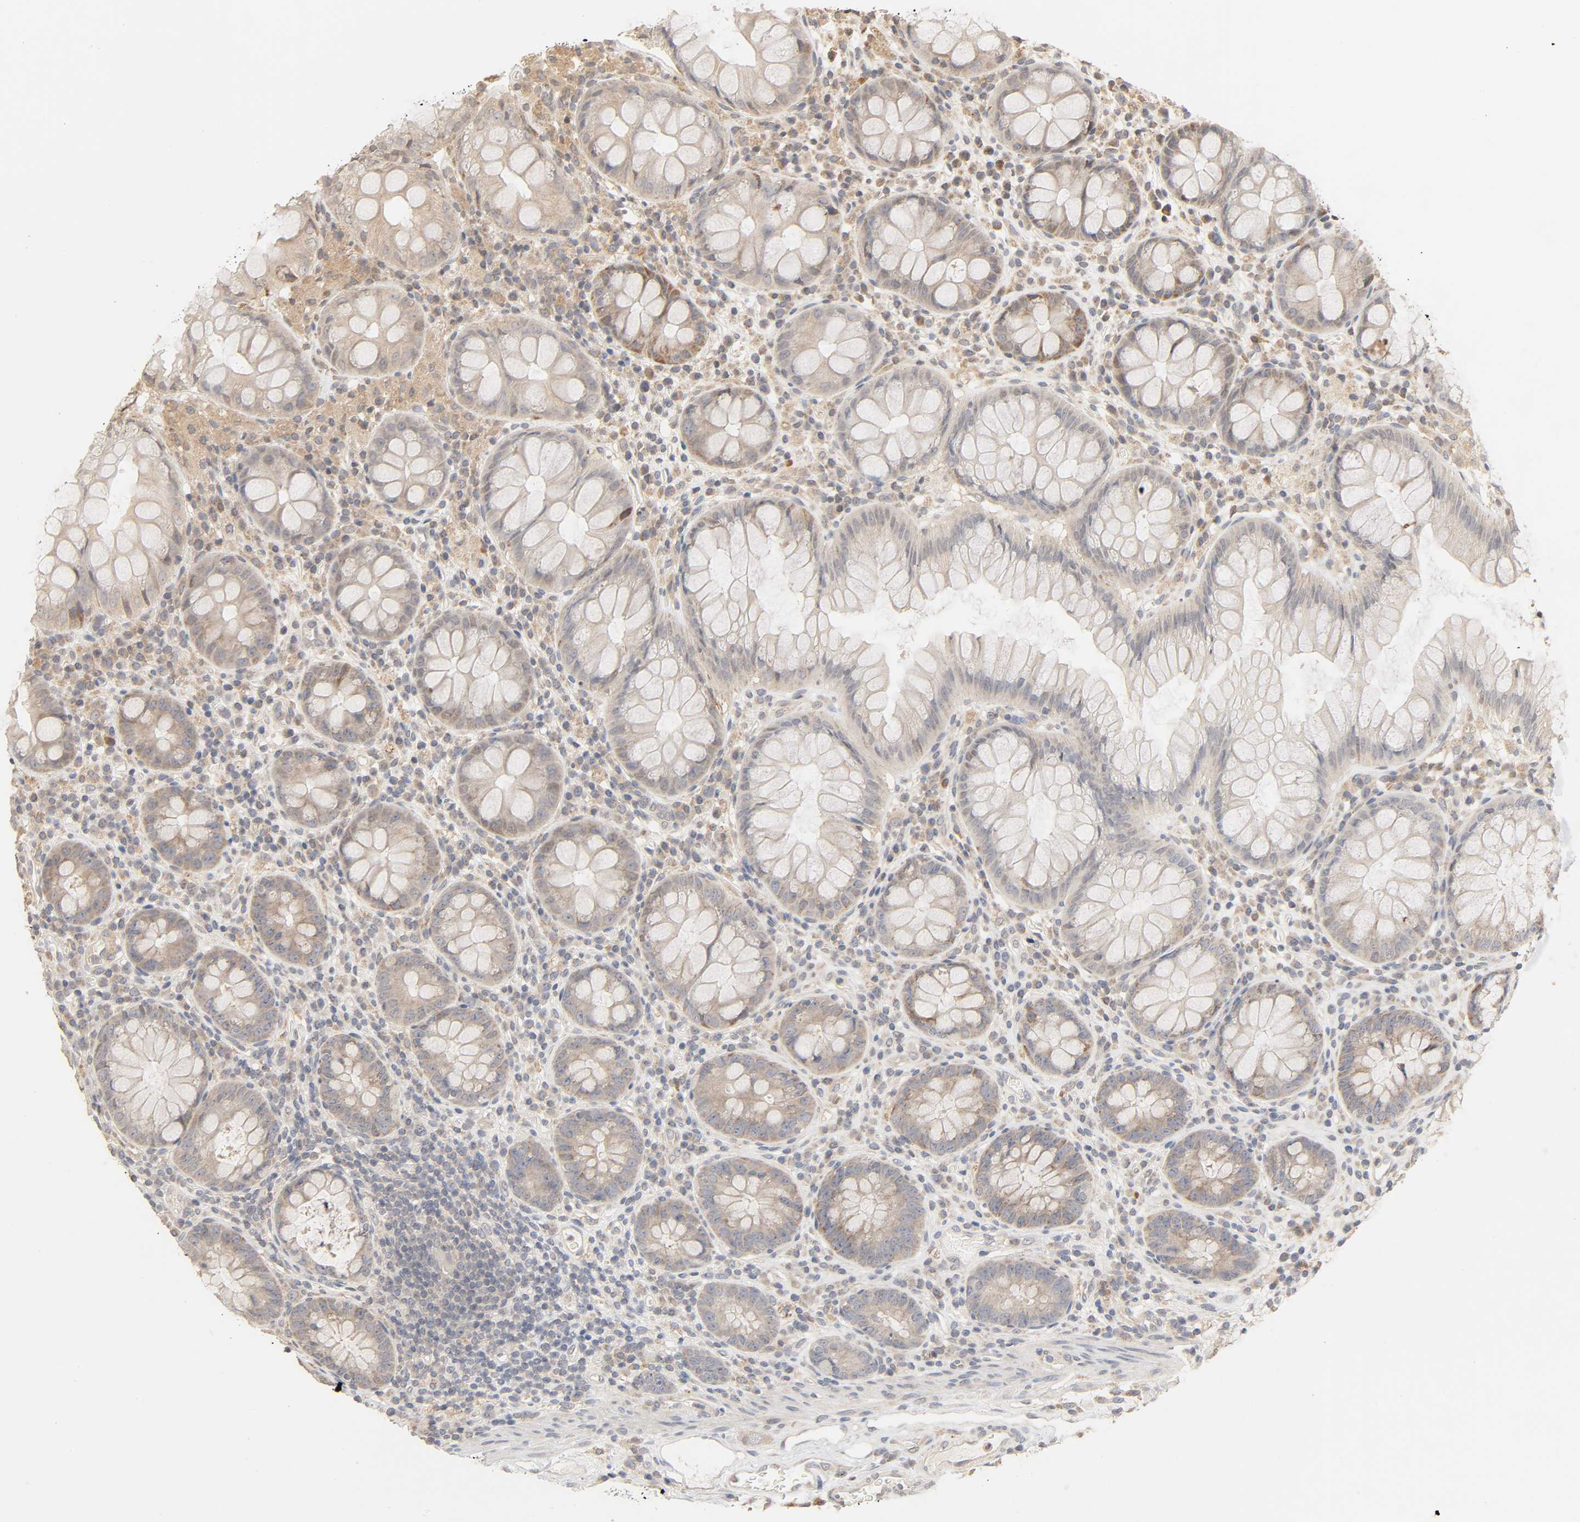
{"staining": {"intensity": "weak", "quantity": ">75%", "location": "cytoplasmic/membranous"}, "tissue": "colon", "cell_type": "Glandular cells", "image_type": "normal", "snomed": [{"axis": "morphology", "description": "Normal tissue, NOS"}, {"axis": "topography", "description": "Colon"}], "caption": "DAB immunohistochemical staining of benign colon reveals weak cytoplasmic/membranous protein staining in approximately >75% of glandular cells.", "gene": "CLEC4E", "patient": {"sex": "female", "age": 46}}